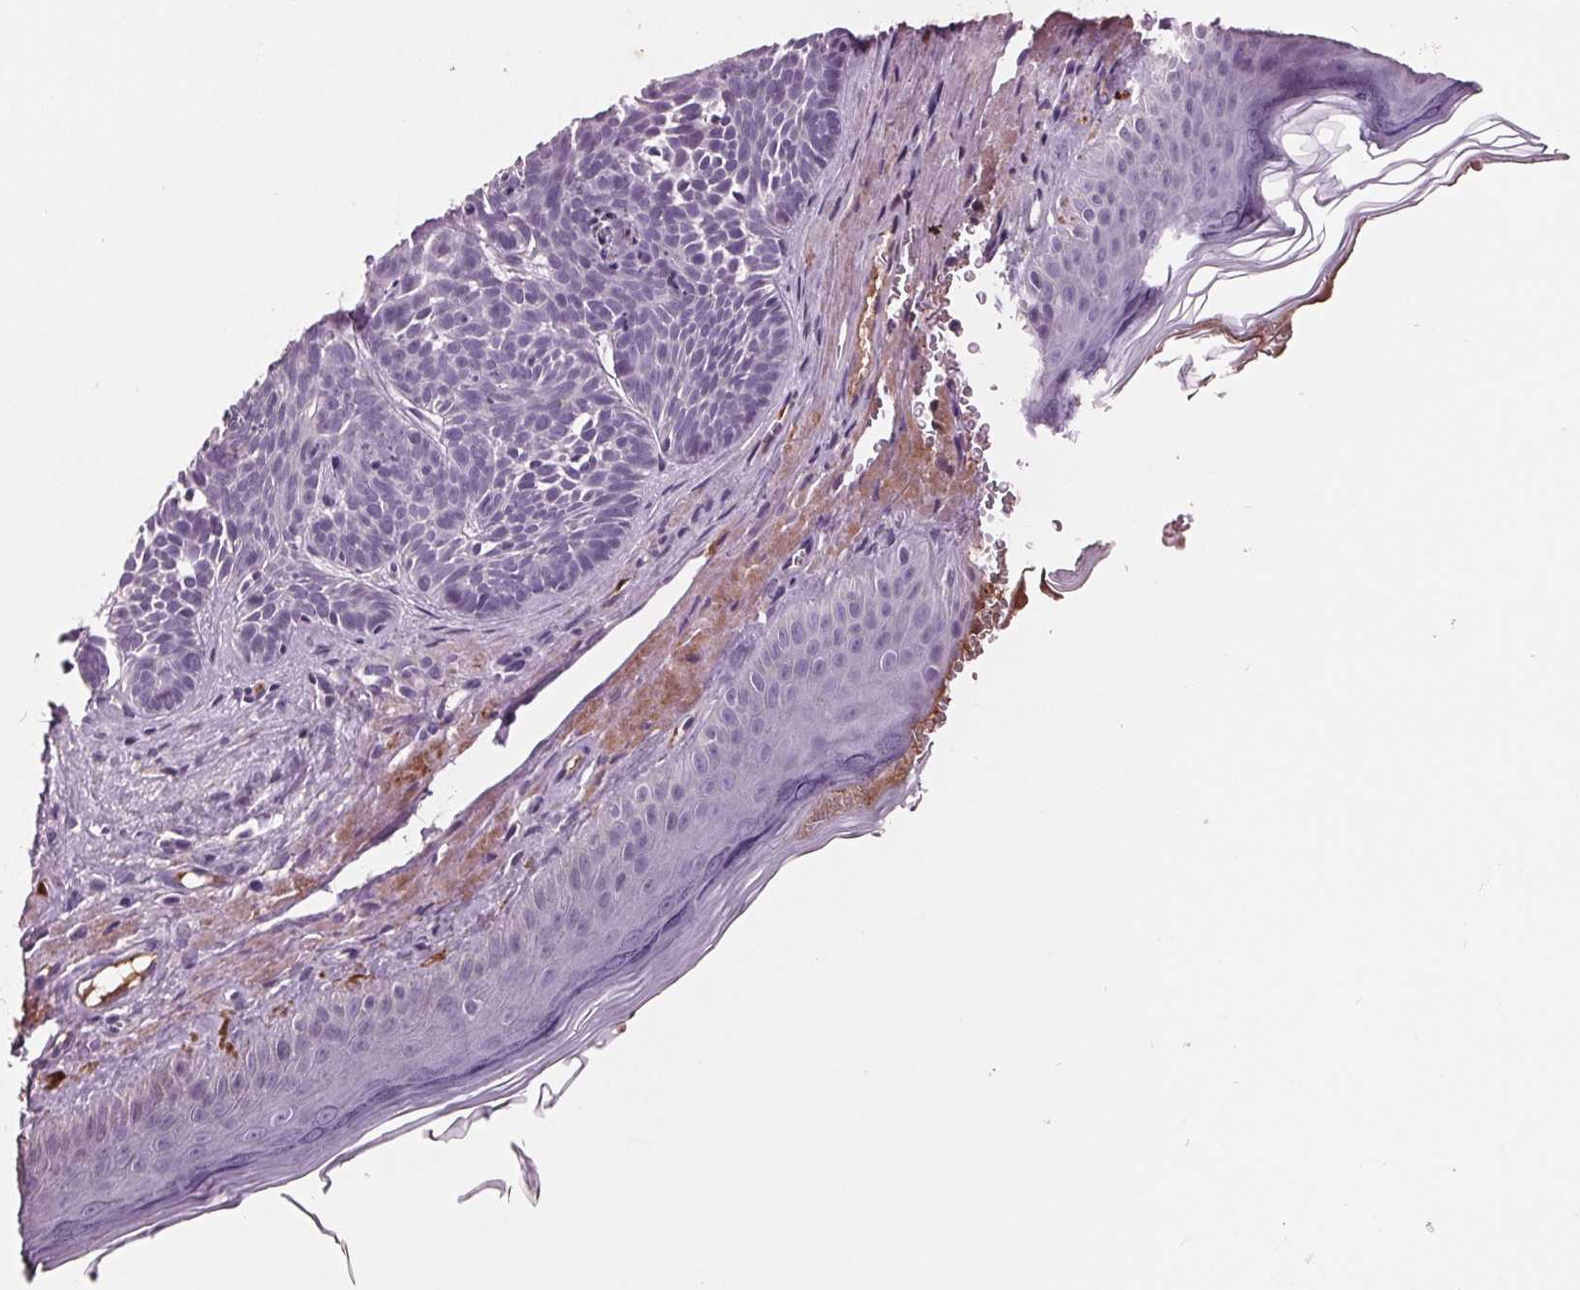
{"staining": {"intensity": "negative", "quantity": "none", "location": "none"}, "tissue": "skin cancer", "cell_type": "Tumor cells", "image_type": "cancer", "snomed": [{"axis": "morphology", "description": "Basal cell carcinoma"}, {"axis": "topography", "description": "Skin"}], "caption": "Human basal cell carcinoma (skin) stained for a protein using immunohistochemistry shows no positivity in tumor cells.", "gene": "C6", "patient": {"sex": "male", "age": 81}}